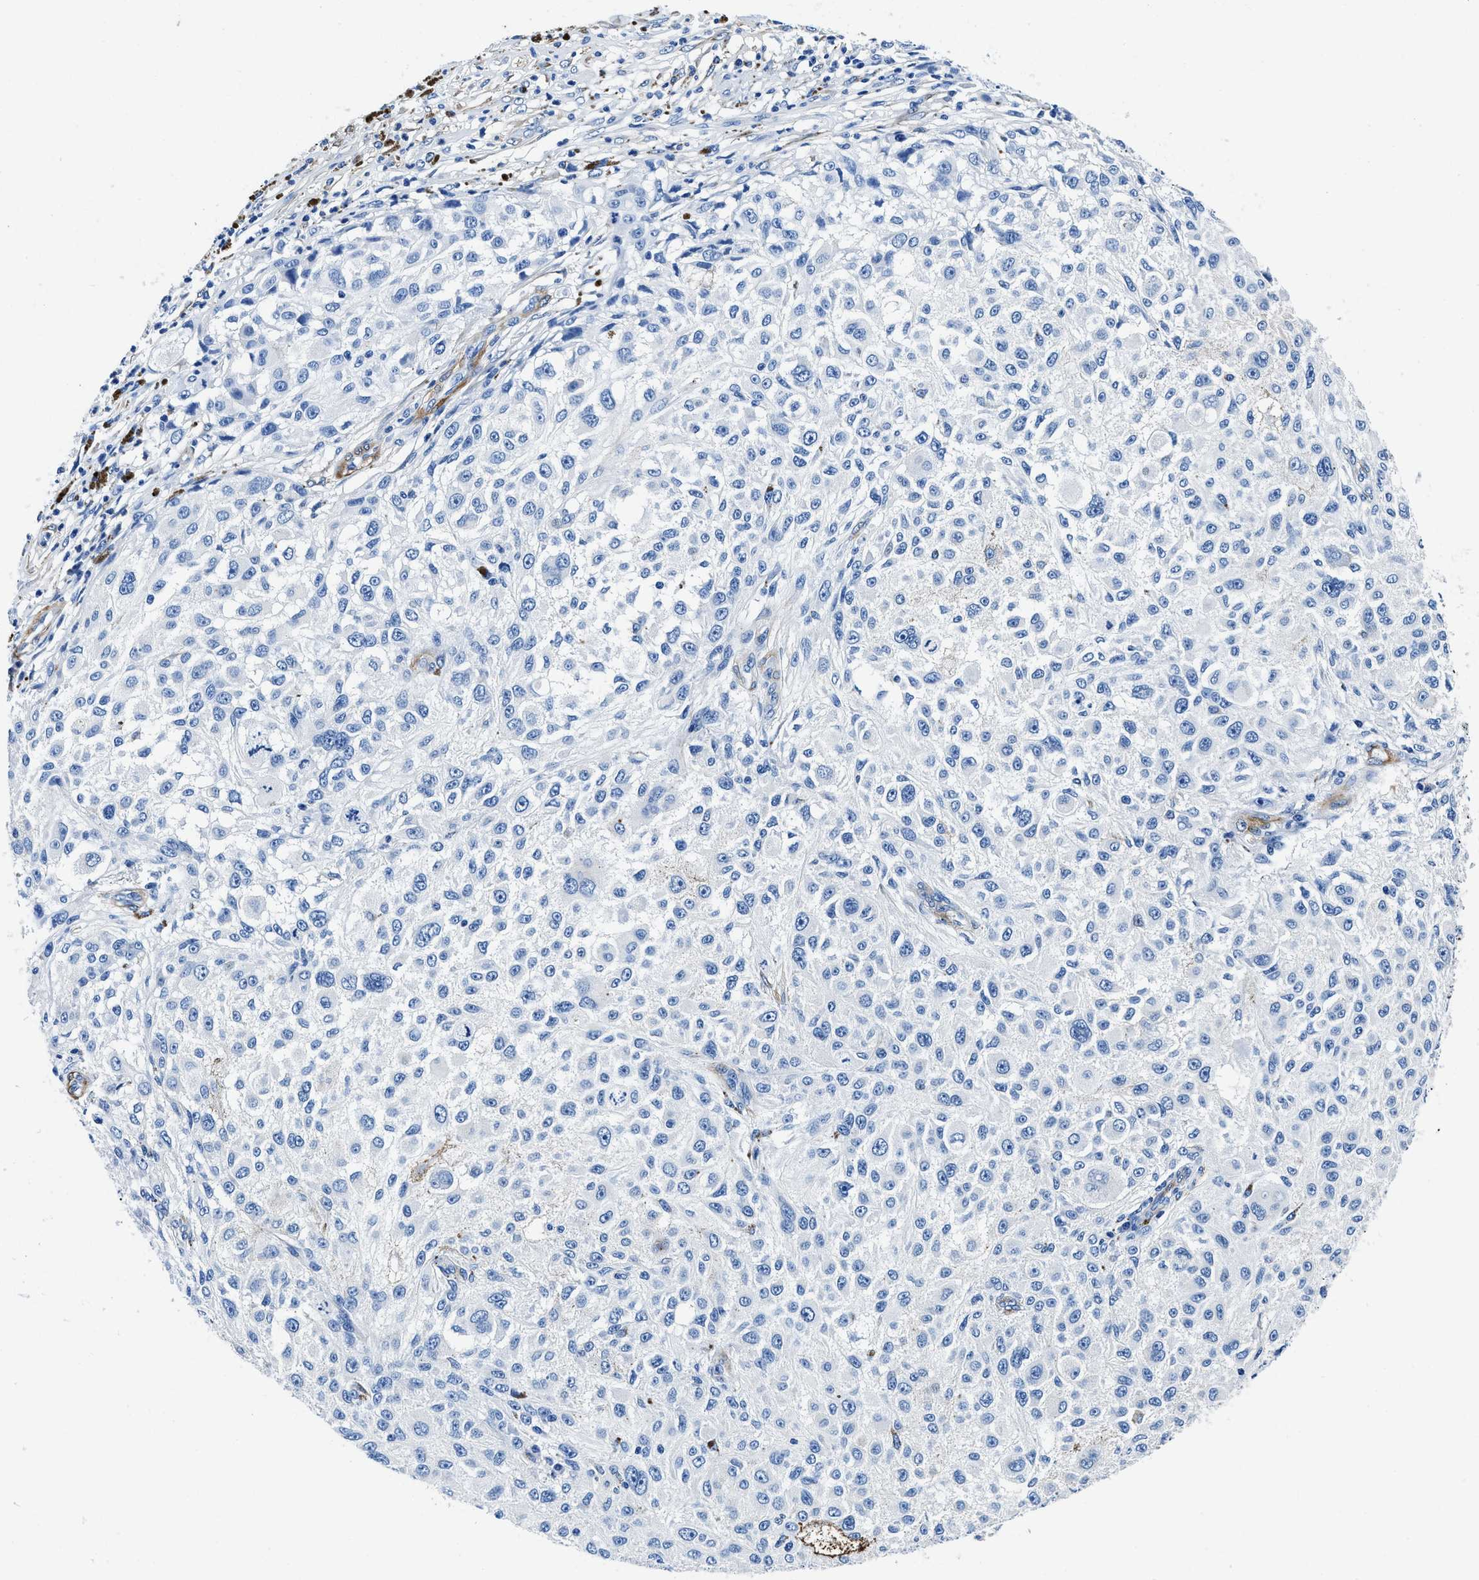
{"staining": {"intensity": "negative", "quantity": "none", "location": "none"}, "tissue": "melanoma", "cell_type": "Tumor cells", "image_type": "cancer", "snomed": [{"axis": "morphology", "description": "Necrosis, NOS"}, {"axis": "morphology", "description": "Malignant melanoma, NOS"}, {"axis": "topography", "description": "Skin"}], "caption": "Malignant melanoma stained for a protein using IHC shows no staining tumor cells.", "gene": "TEX261", "patient": {"sex": "female", "age": 87}}